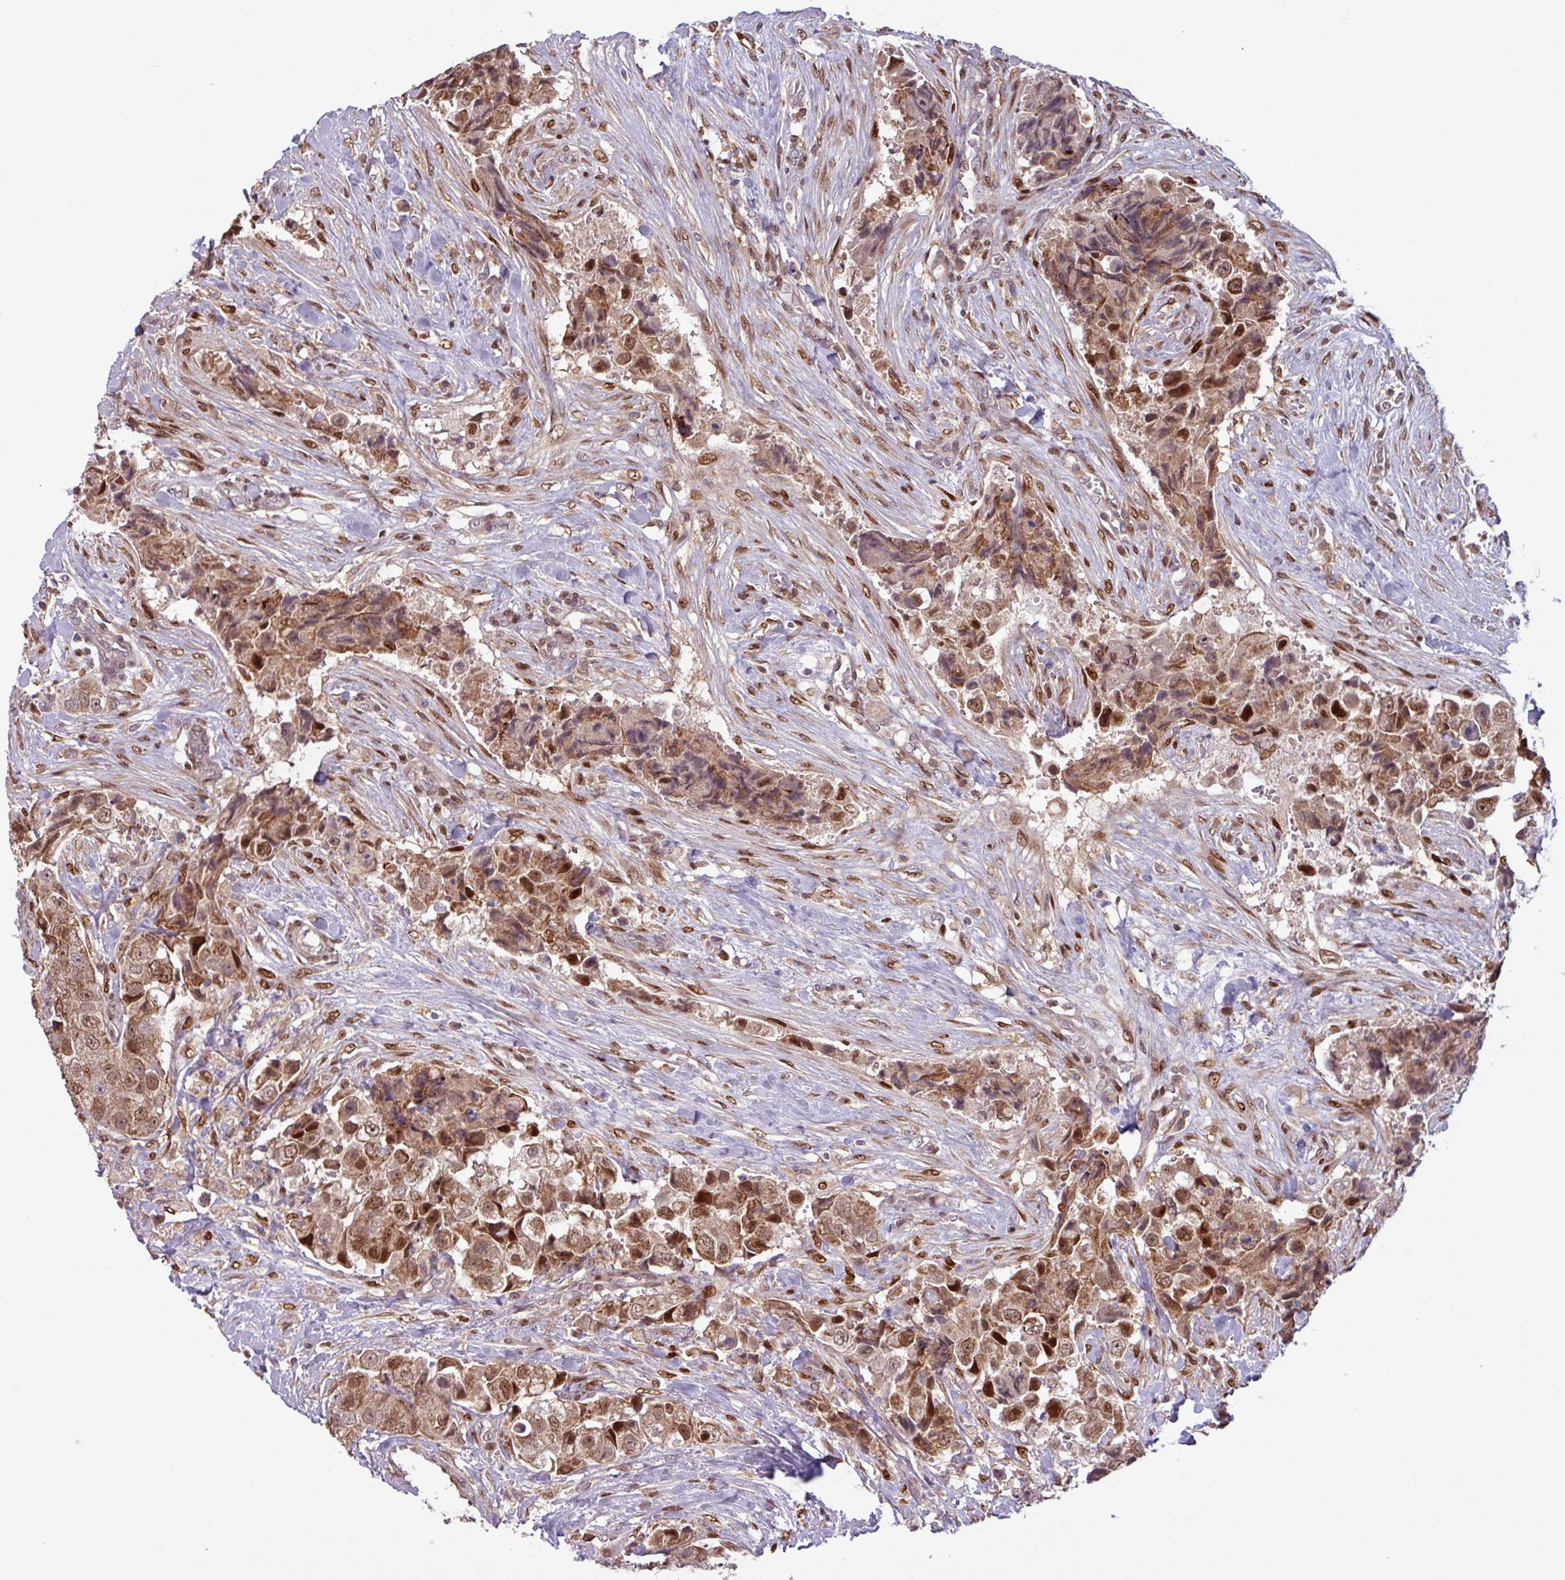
{"staining": {"intensity": "moderate", "quantity": ">75%", "location": "nuclear"}, "tissue": "breast cancer", "cell_type": "Tumor cells", "image_type": "cancer", "snomed": [{"axis": "morphology", "description": "Normal tissue, NOS"}, {"axis": "morphology", "description": "Duct carcinoma"}, {"axis": "topography", "description": "Breast"}], "caption": "High-power microscopy captured an immunohistochemistry histopathology image of breast infiltrating ductal carcinoma, revealing moderate nuclear positivity in approximately >75% of tumor cells.", "gene": "PRRX1", "patient": {"sex": "female", "age": 62}}